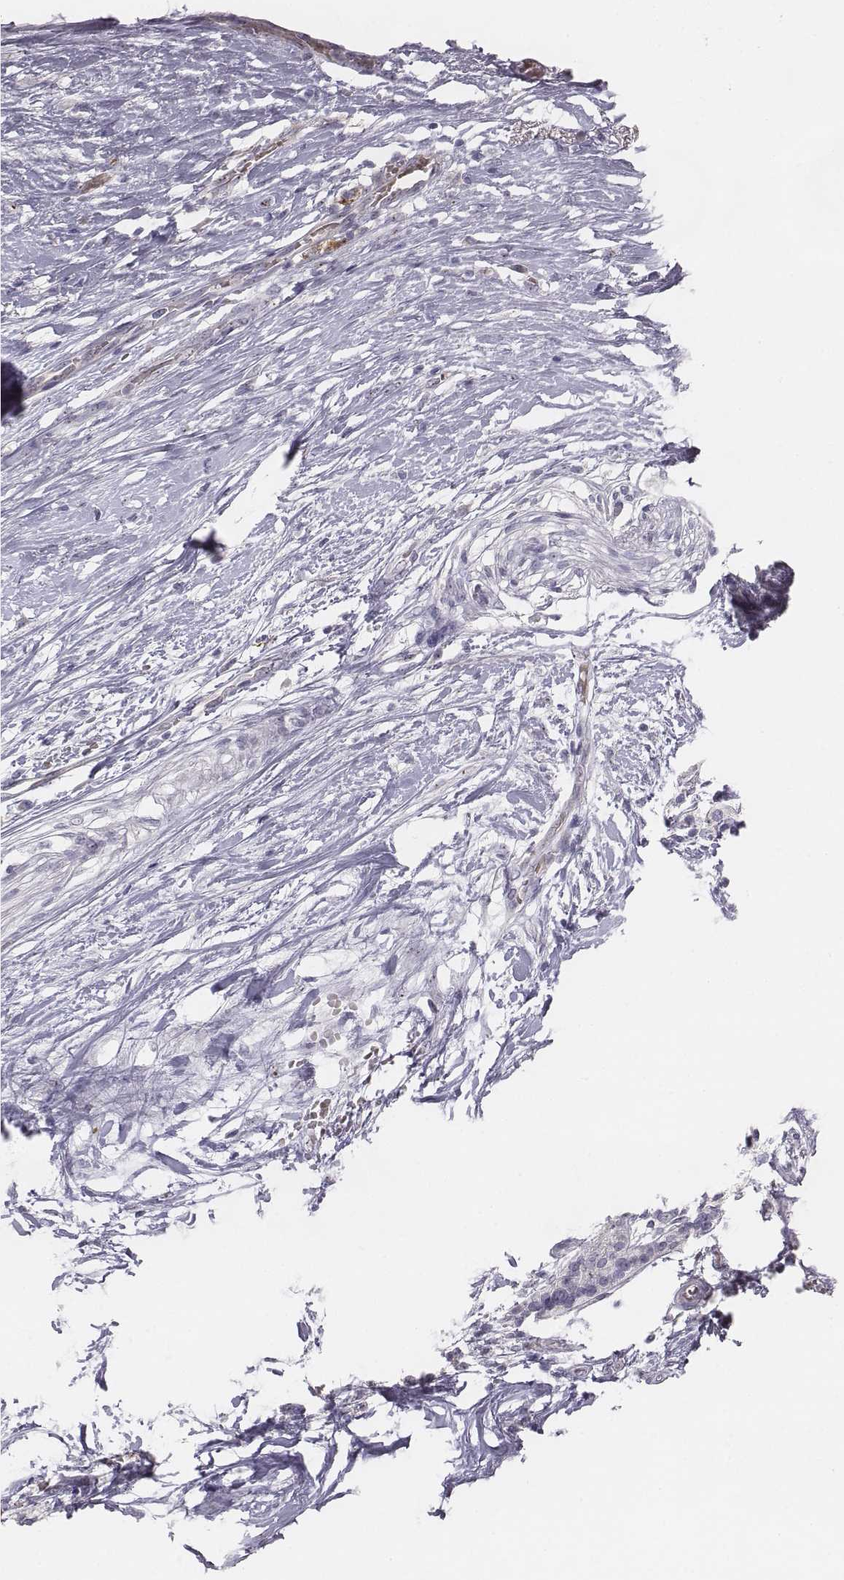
{"staining": {"intensity": "strong", "quantity": ">75%", "location": "nuclear"}, "tissue": "pancreatic cancer", "cell_type": "Tumor cells", "image_type": "cancer", "snomed": [{"axis": "morphology", "description": "Adenocarcinoma, NOS"}, {"axis": "topography", "description": "Pancreas"}], "caption": "Protein staining of adenocarcinoma (pancreatic) tissue demonstrates strong nuclear expression in approximately >75% of tumor cells.", "gene": "NIFK", "patient": {"sex": "female", "age": 72}}